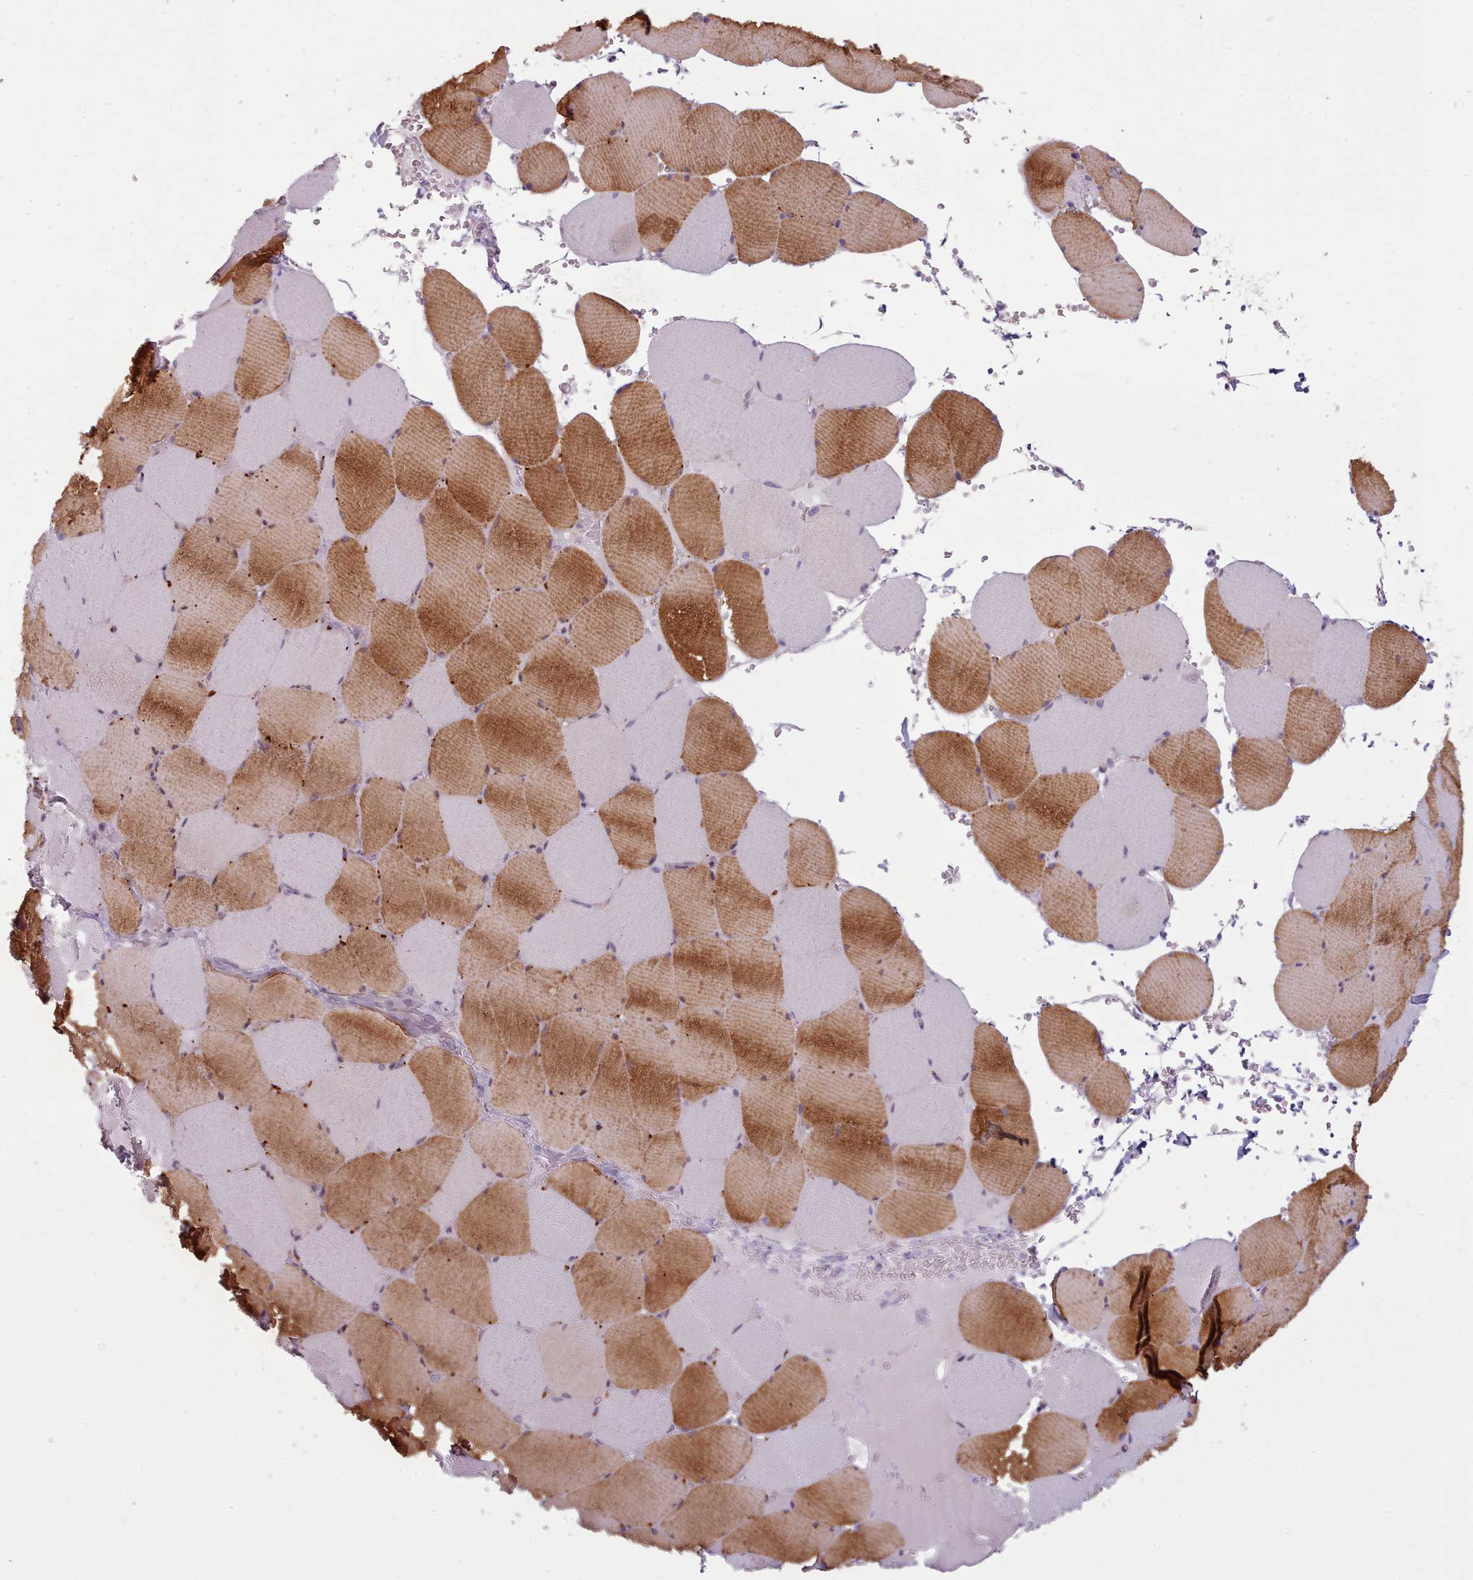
{"staining": {"intensity": "strong", "quantity": "25%-75%", "location": "cytoplasmic/membranous"}, "tissue": "skeletal muscle", "cell_type": "Myocytes", "image_type": "normal", "snomed": [{"axis": "morphology", "description": "Normal tissue, NOS"}, {"axis": "topography", "description": "Skeletal muscle"}, {"axis": "topography", "description": "Head-Neck"}], "caption": "Skeletal muscle stained for a protein exhibits strong cytoplasmic/membranous positivity in myocytes.", "gene": "PLD4", "patient": {"sex": "male", "age": 66}}